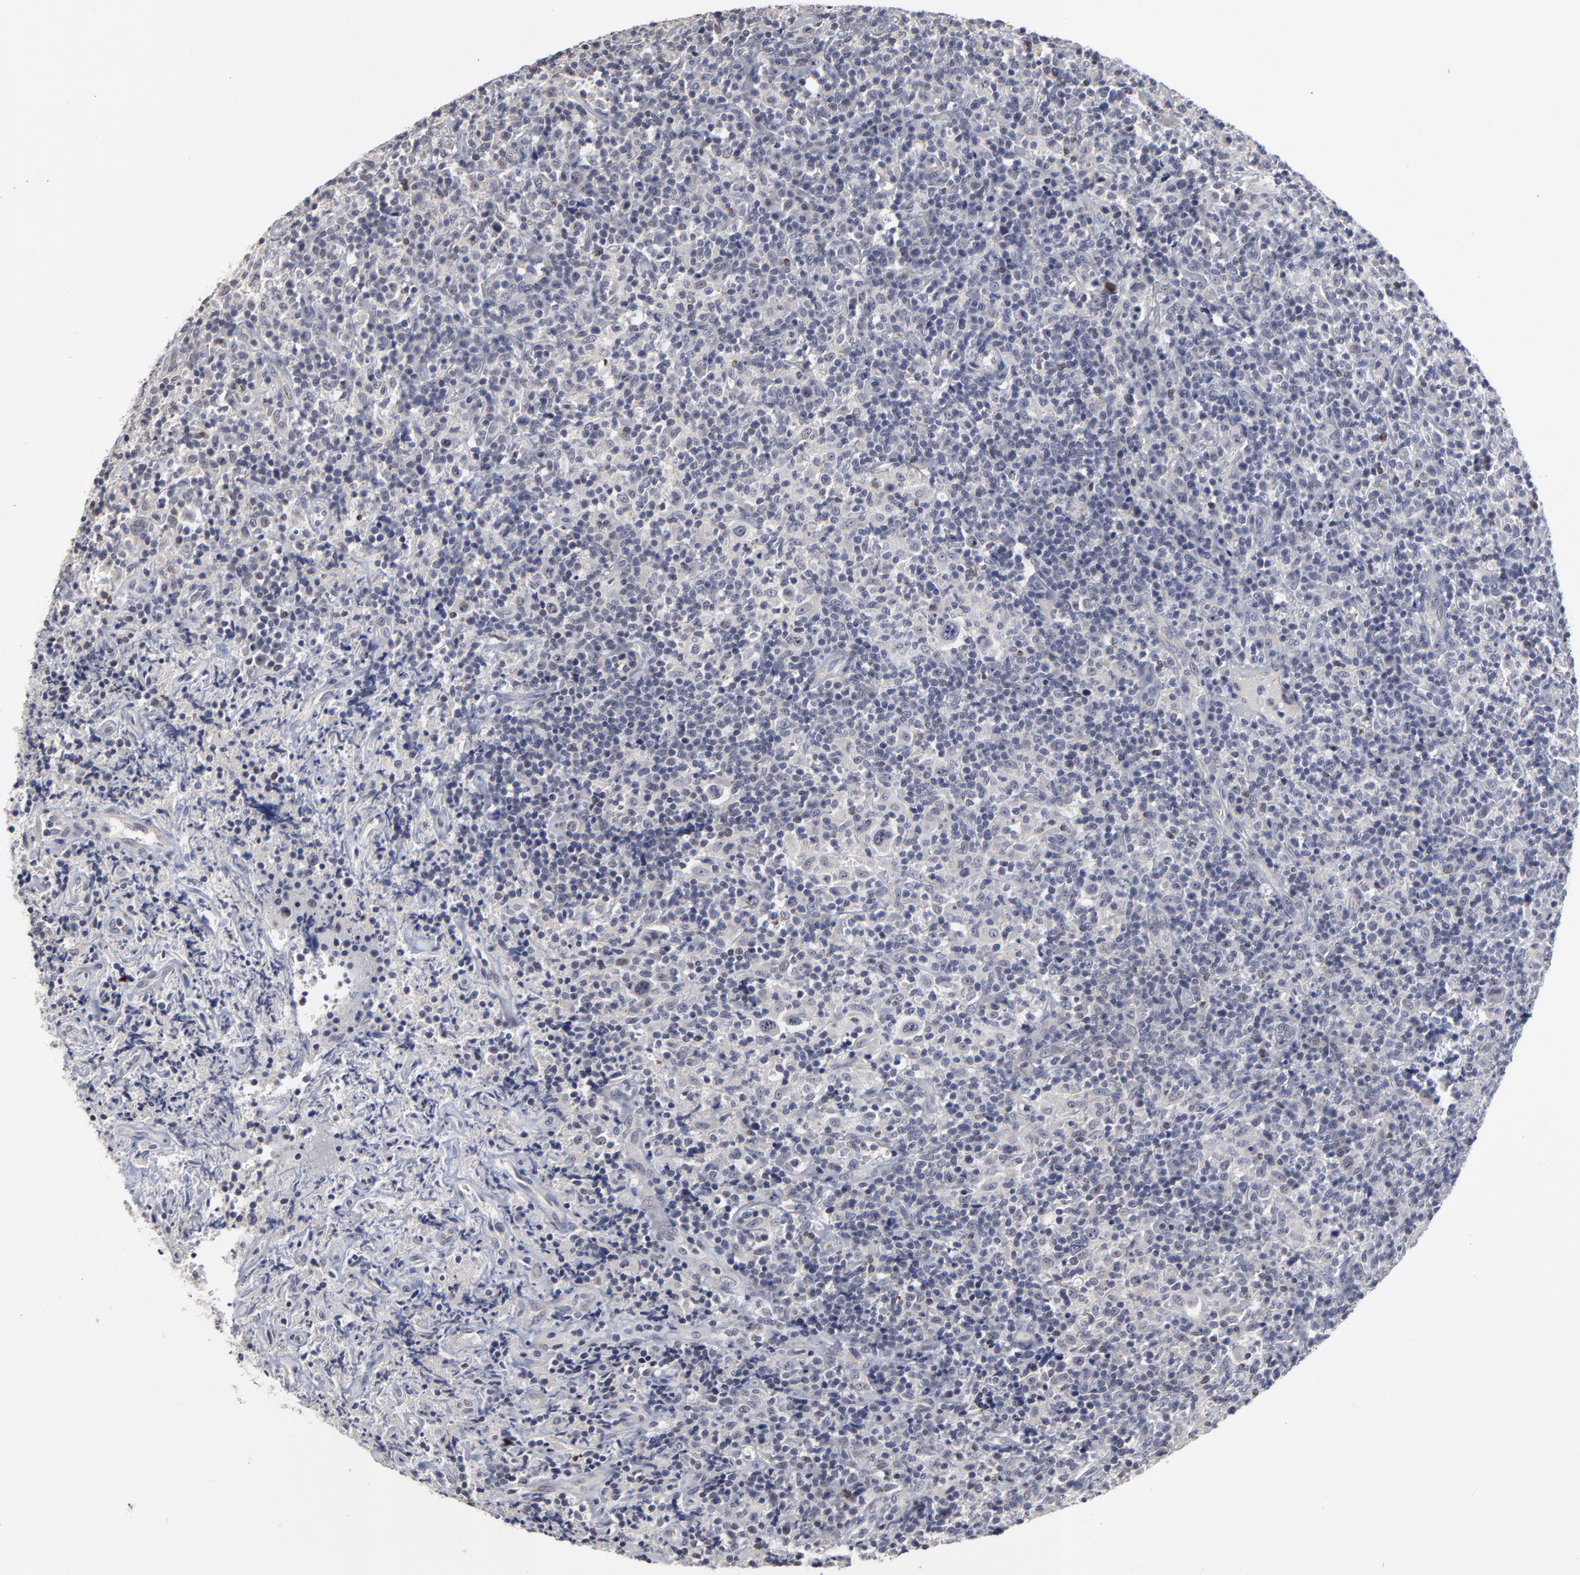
{"staining": {"intensity": "negative", "quantity": "none", "location": "none"}, "tissue": "lymphoma", "cell_type": "Tumor cells", "image_type": "cancer", "snomed": [{"axis": "morphology", "description": "Hodgkin's disease, NOS"}, {"axis": "topography", "description": "Lymph node"}], "caption": "IHC image of lymphoma stained for a protein (brown), which reveals no expression in tumor cells.", "gene": "MAGEA10", "patient": {"sex": "male", "age": 65}}